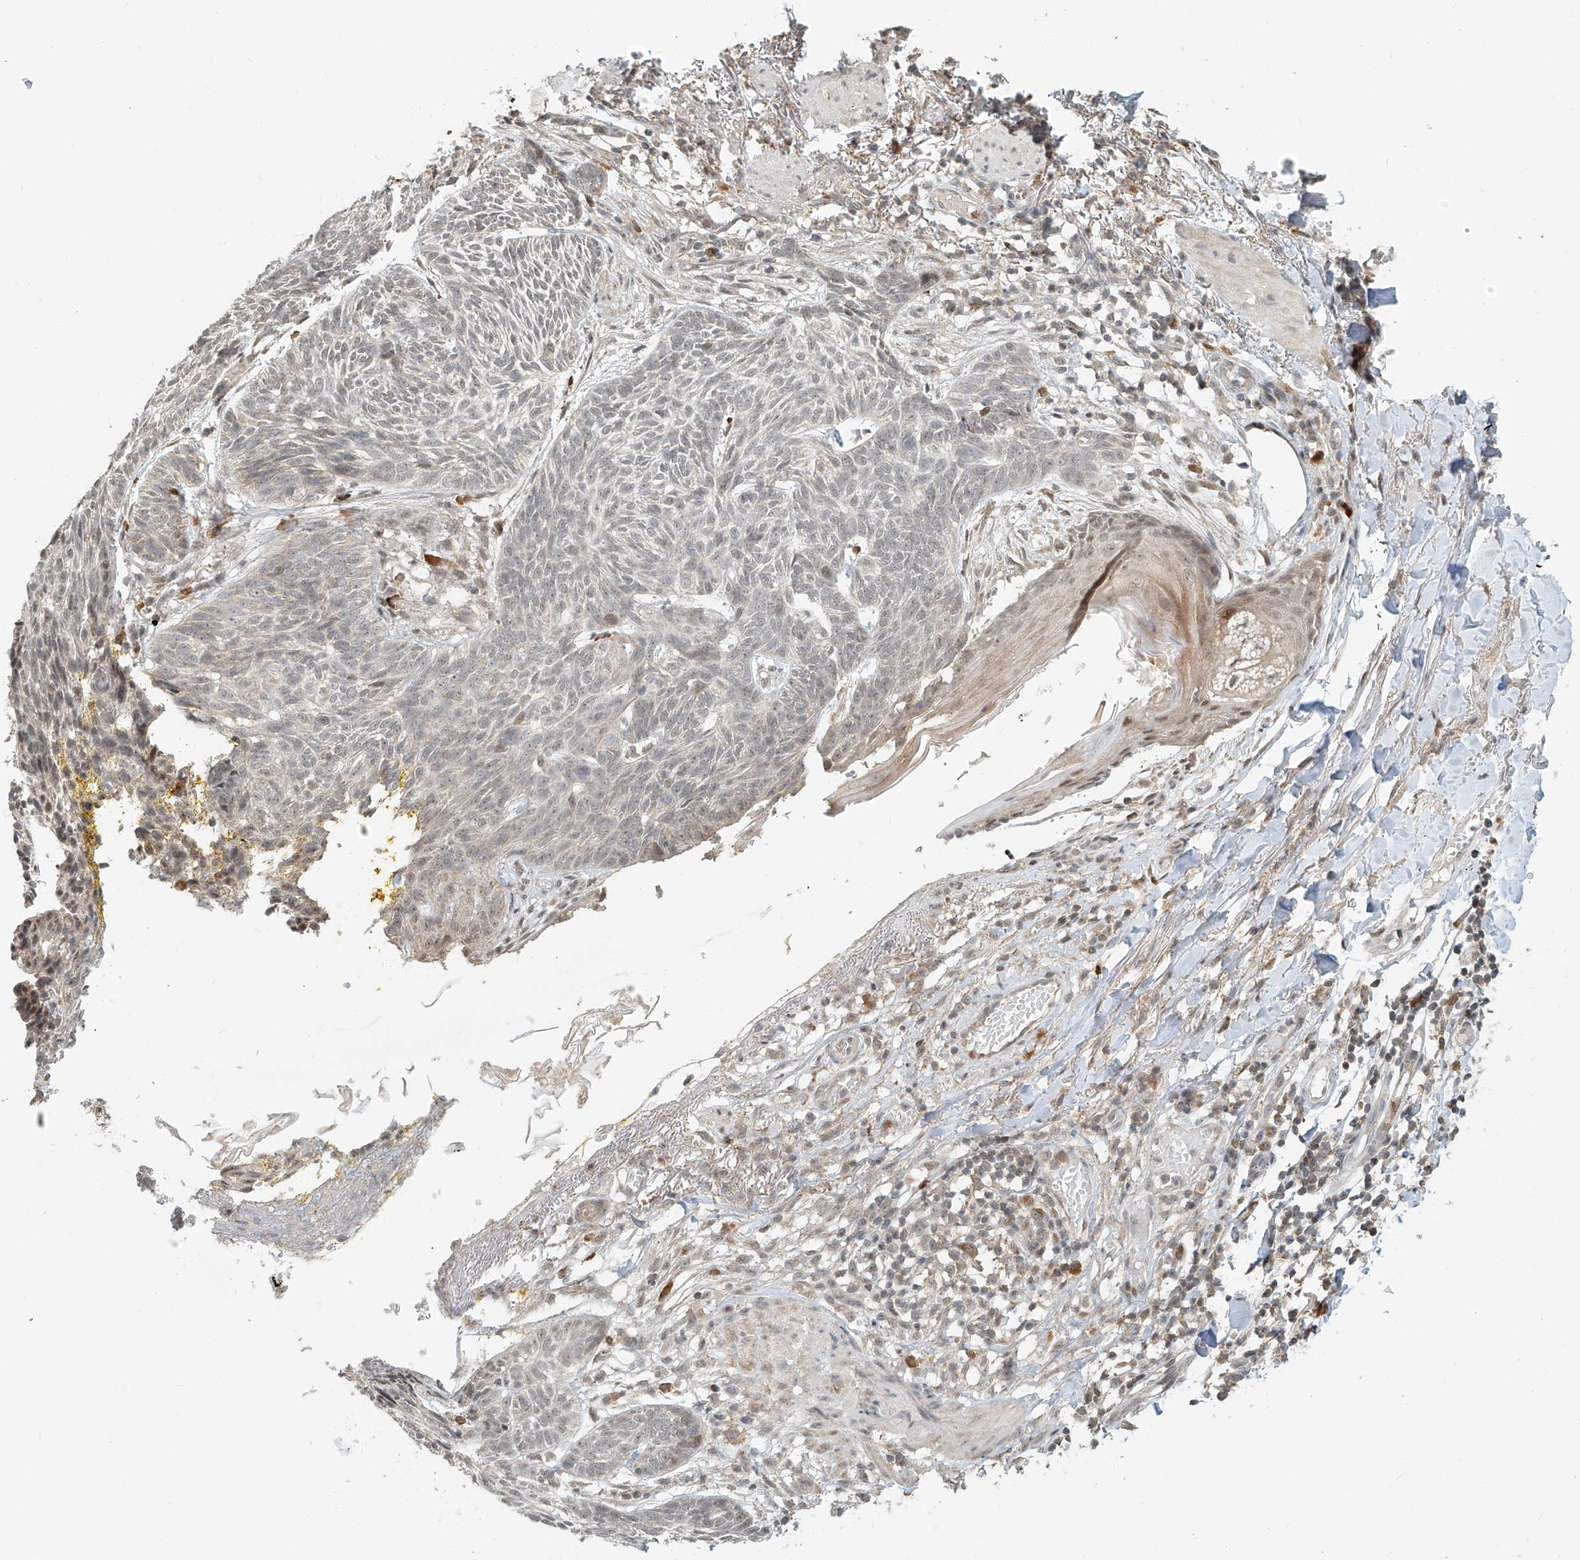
{"staining": {"intensity": "negative", "quantity": "none", "location": "none"}, "tissue": "skin cancer", "cell_type": "Tumor cells", "image_type": "cancer", "snomed": [{"axis": "morphology", "description": "Normal tissue, NOS"}, {"axis": "morphology", "description": "Basal cell carcinoma"}, {"axis": "topography", "description": "Skin"}], "caption": "Image shows no protein expression in tumor cells of skin basal cell carcinoma tissue. (DAB (3,3'-diaminobenzidine) immunohistochemistry (IHC) with hematoxylin counter stain).", "gene": "SYTL3", "patient": {"sex": "male", "age": 64}}